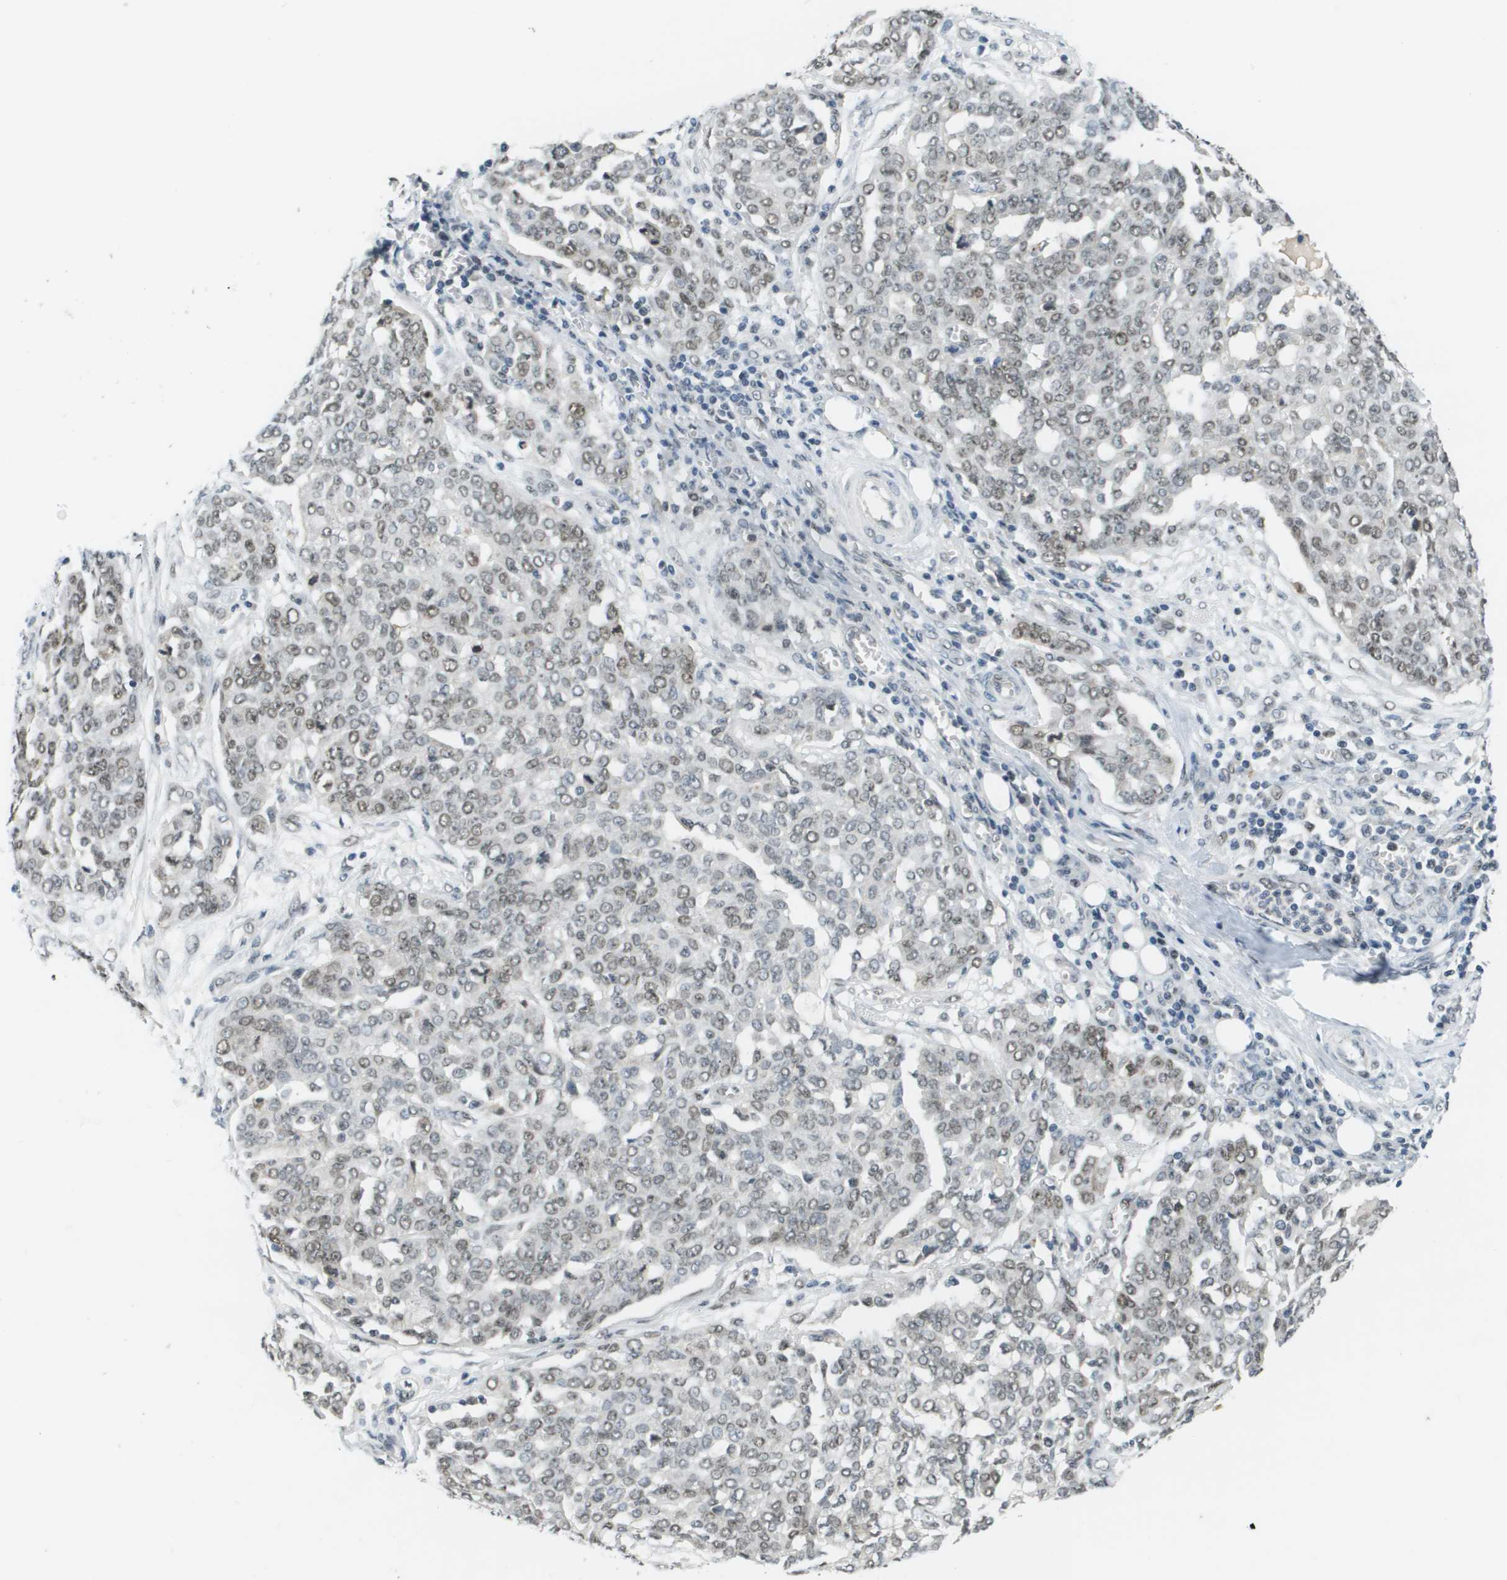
{"staining": {"intensity": "weak", "quantity": ">75%", "location": "nuclear"}, "tissue": "ovarian cancer", "cell_type": "Tumor cells", "image_type": "cancer", "snomed": [{"axis": "morphology", "description": "Cystadenocarcinoma, serous, NOS"}, {"axis": "topography", "description": "Soft tissue"}, {"axis": "topography", "description": "Ovary"}], "caption": "Ovarian serous cystadenocarcinoma stained with a protein marker reveals weak staining in tumor cells.", "gene": "CBX5", "patient": {"sex": "female", "age": 57}}